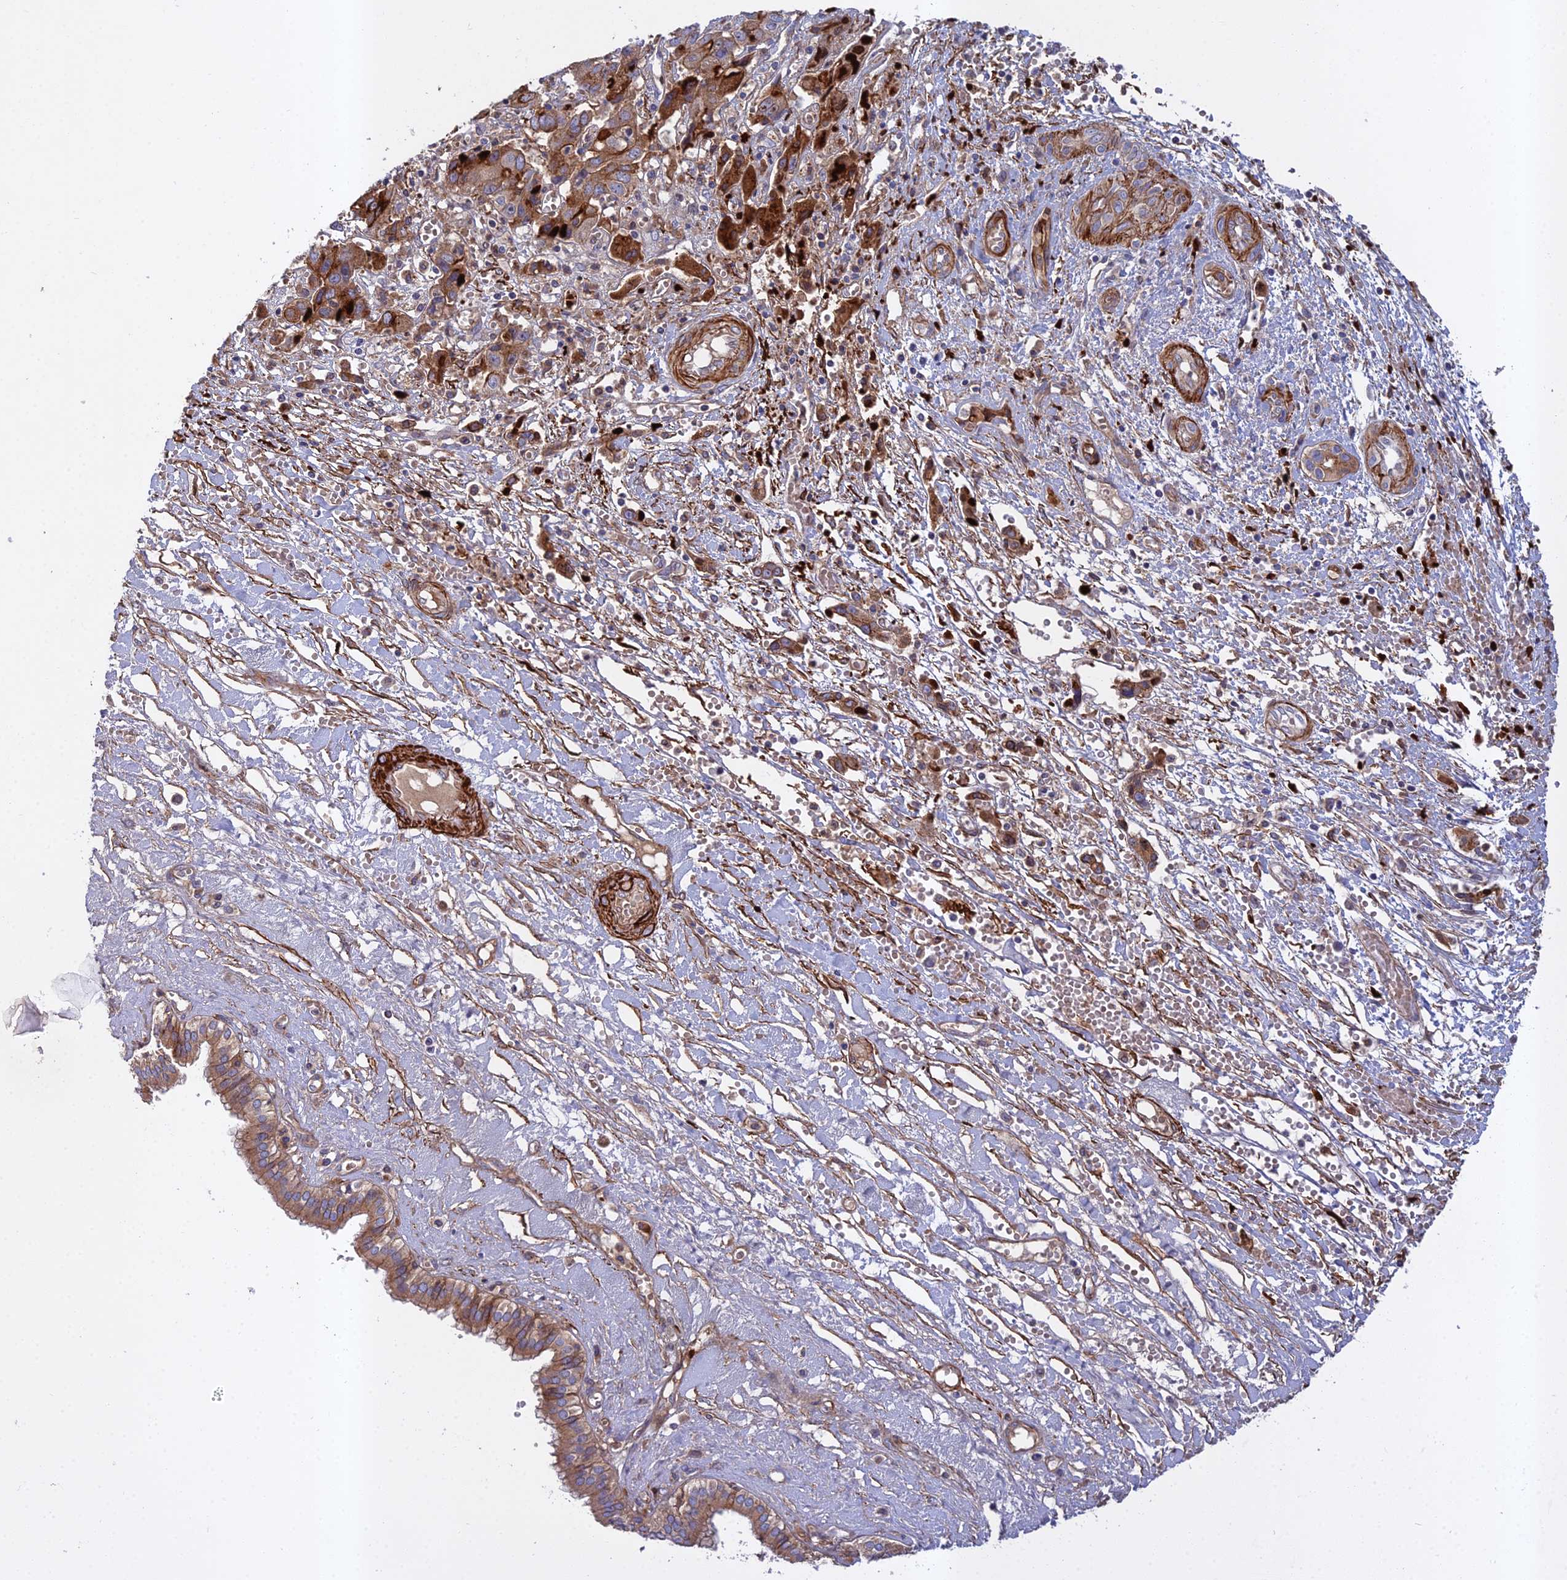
{"staining": {"intensity": "strong", "quantity": "25%-75%", "location": "cytoplasmic/membranous"}, "tissue": "liver cancer", "cell_type": "Tumor cells", "image_type": "cancer", "snomed": [{"axis": "morphology", "description": "Cholangiocarcinoma"}, {"axis": "topography", "description": "Liver"}], "caption": "There is high levels of strong cytoplasmic/membranous staining in tumor cells of liver cancer, as demonstrated by immunohistochemical staining (brown color).", "gene": "RALGAPA2", "patient": {"sex": "male", "age": 67}}